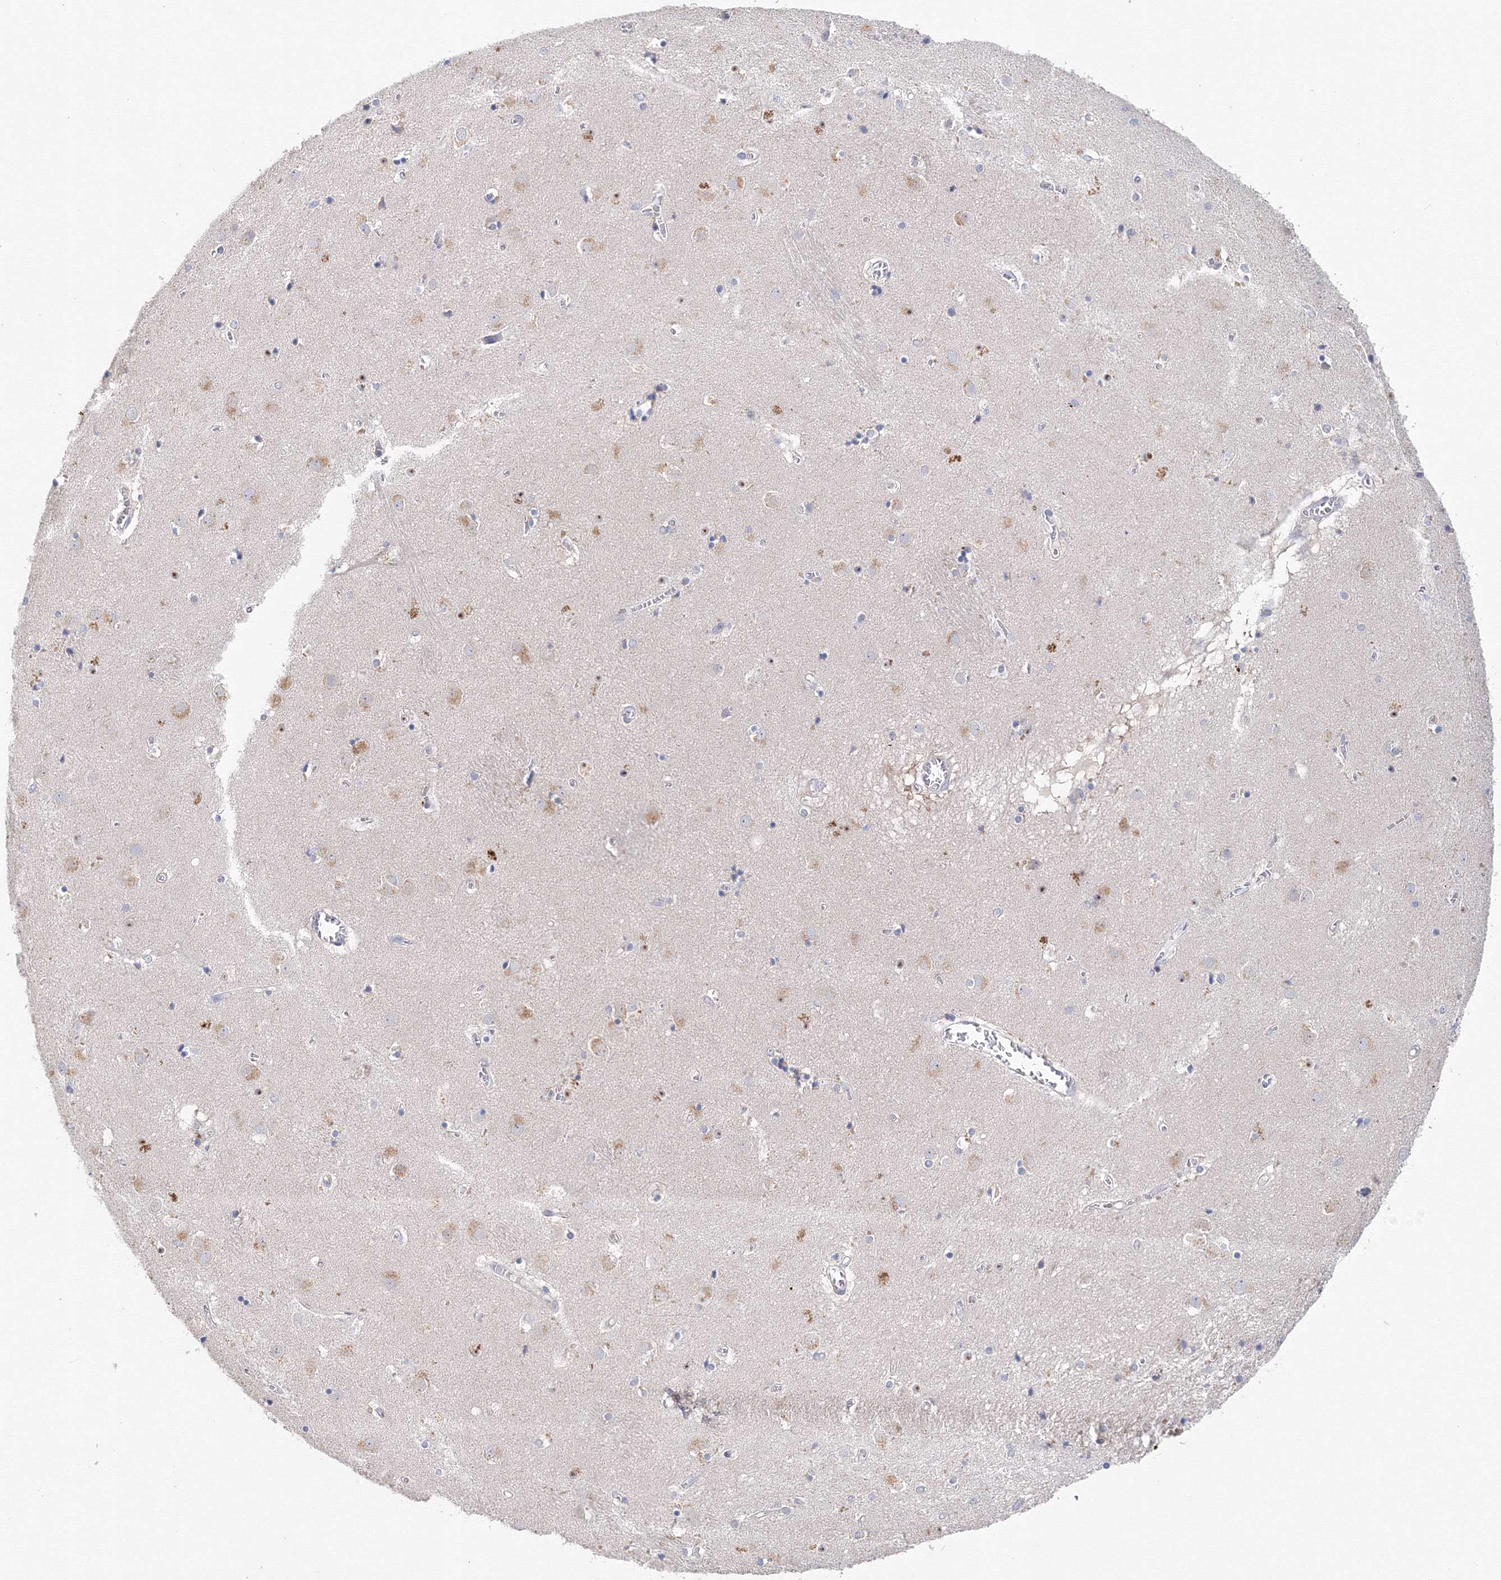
{"staining": {"intensity": "moderate", "quantity": "<25%", "location": "cytoplasmic/membranous"}, "tissue": "caudate", "cell_type": "Glial cells", "image_type": "normal", "snomed": [{"axis": "morphology", "description": "Normal tissue, NOS"}, {"axis": "topography", "description": "Lateral ventricle wall"}], "caption": "IHC of normal caudate demonstrates low levels of moderate cytoplasmic/membranous positivity in about <25% of glial cells.", "gene": "DIS3L2", "patient": {"sex": "male", "age": 70}}